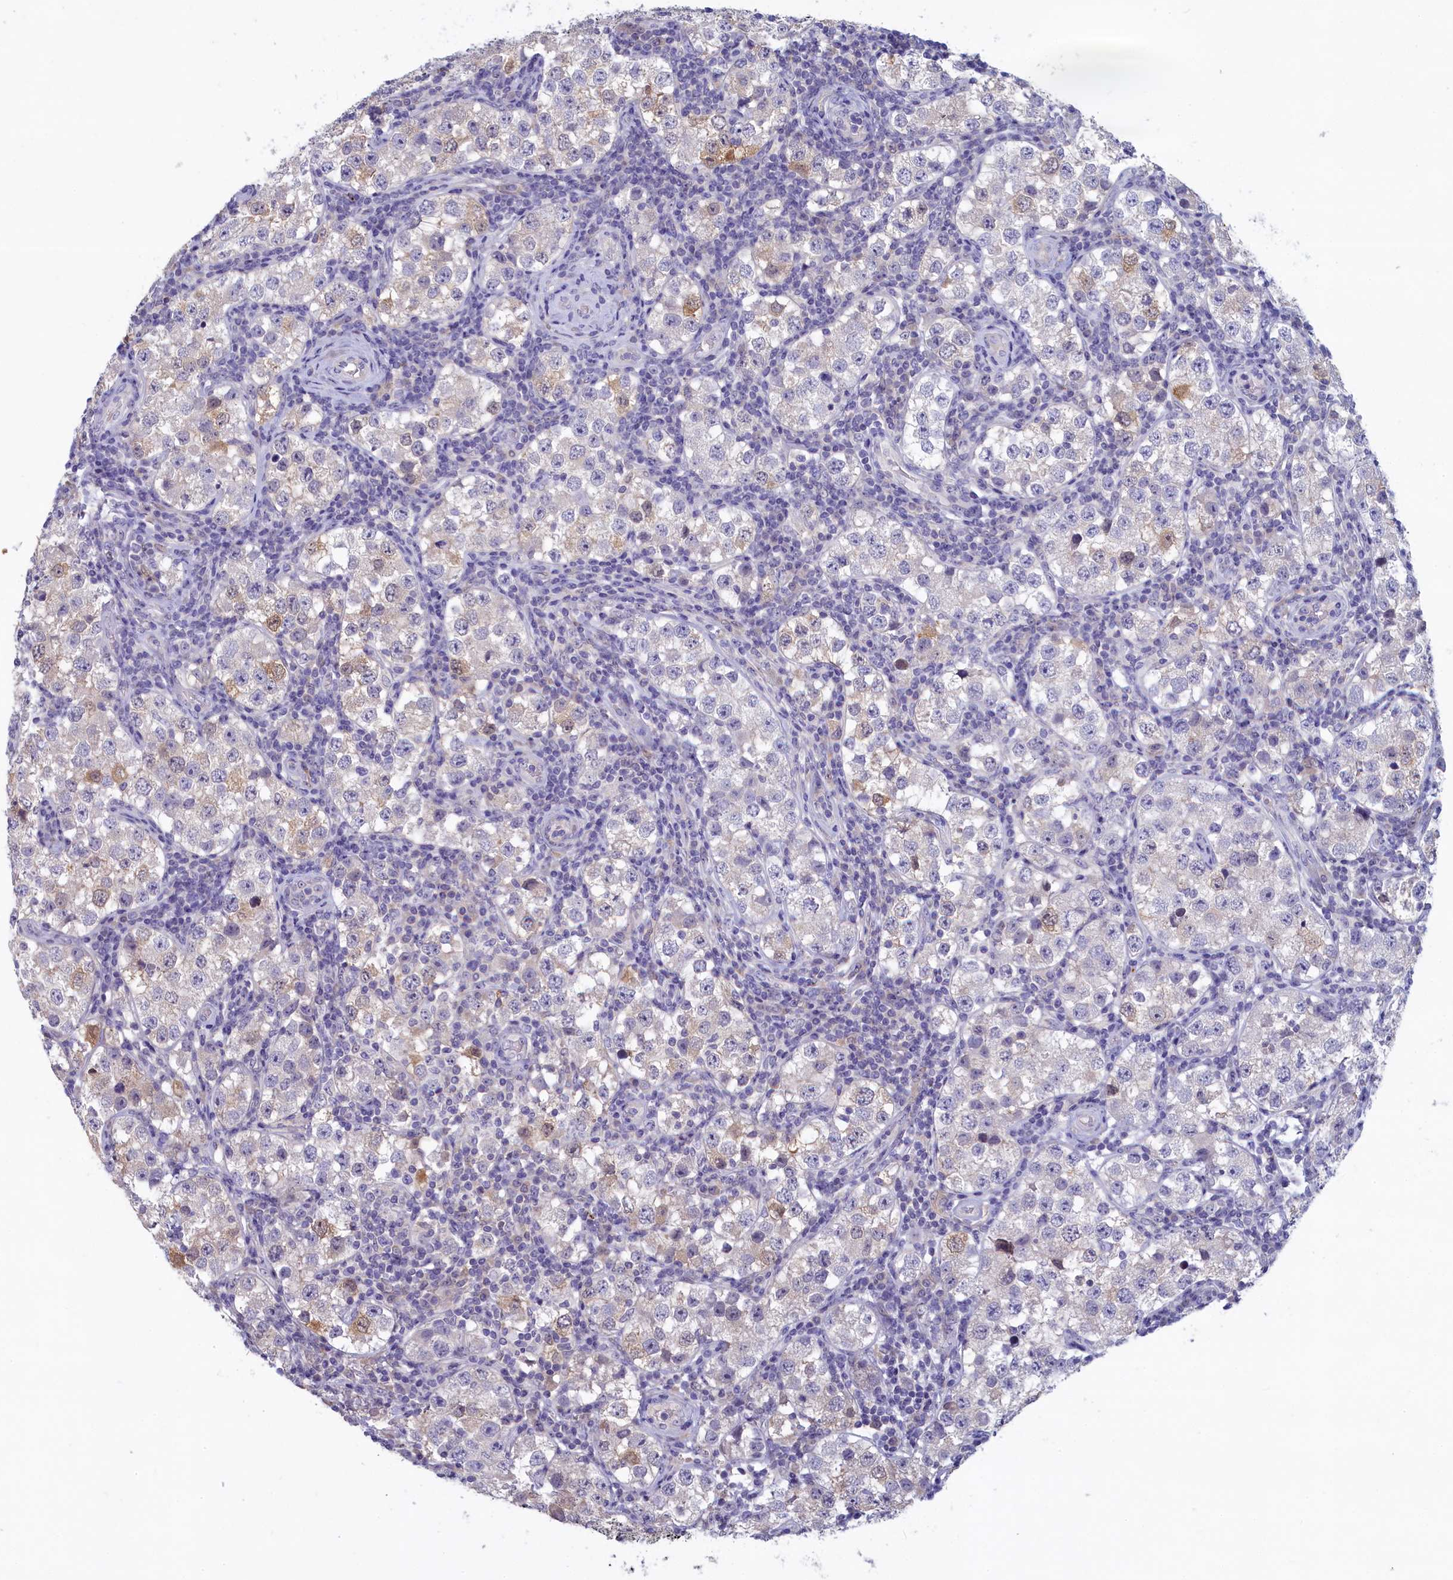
{"staining": {"intensity": "moderate", "quantity": "<25%", "location": "cytoplasmic/membranous,nuclear"}, "tissue": "testis cancer", "cell_type": "Tumor cells", "image_type": "cancer", "snomed": [{"axis": "morphology", "description": "Seminoma, NOS"}, {"axis": "topography", "description": "Testis"}], "caption": "Immunohistochemical staining of human seminoma (testis) displays low levels of moderate cytoplasmic/membranous and nuclear expression in about <25% of tumor cells.", "gene": "UCHL3", "patient": {"sex": "male", "age": 34}}